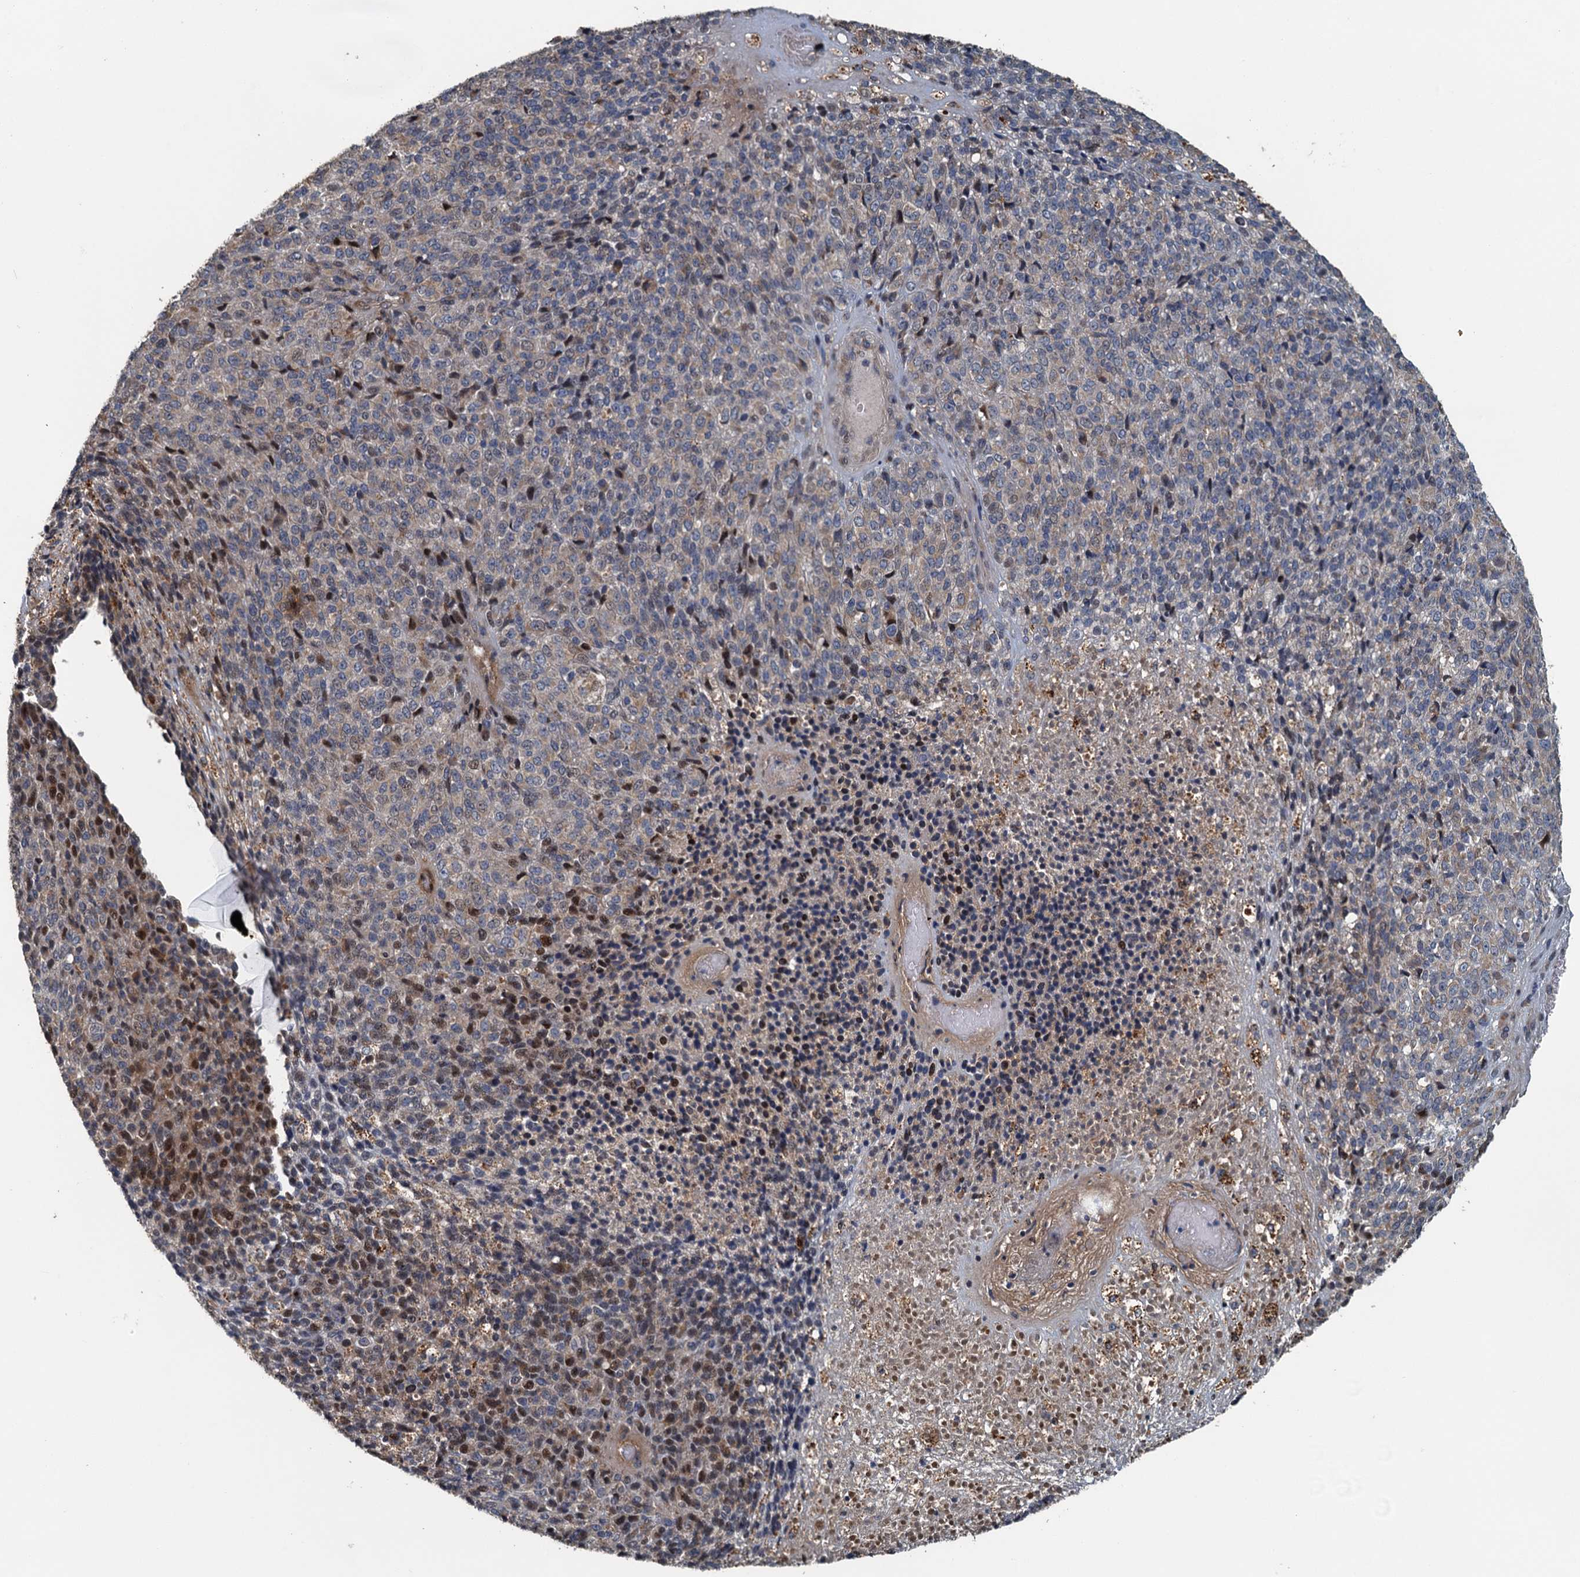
{"staining": {"intensity": "weak", "quantity": "<25%", "location": "cytoplasmic/membranous,nuclear"}, "tissue": "melanoma", "cell_type": "Tumor cells", "image_type": "cancer", "snomed": [{"axis": "morphology", "description": "Malignant melanoma, Metastatic site"}, {"axis": "topography", "description": "Brain"}], "caption": "Human malignant melanoma (metastatic site) stained for a protein using immunohistochemistry shows no staining in tumor cells.", "gene": "AGRN", "patient": {"sex": "female", "age": 56}}